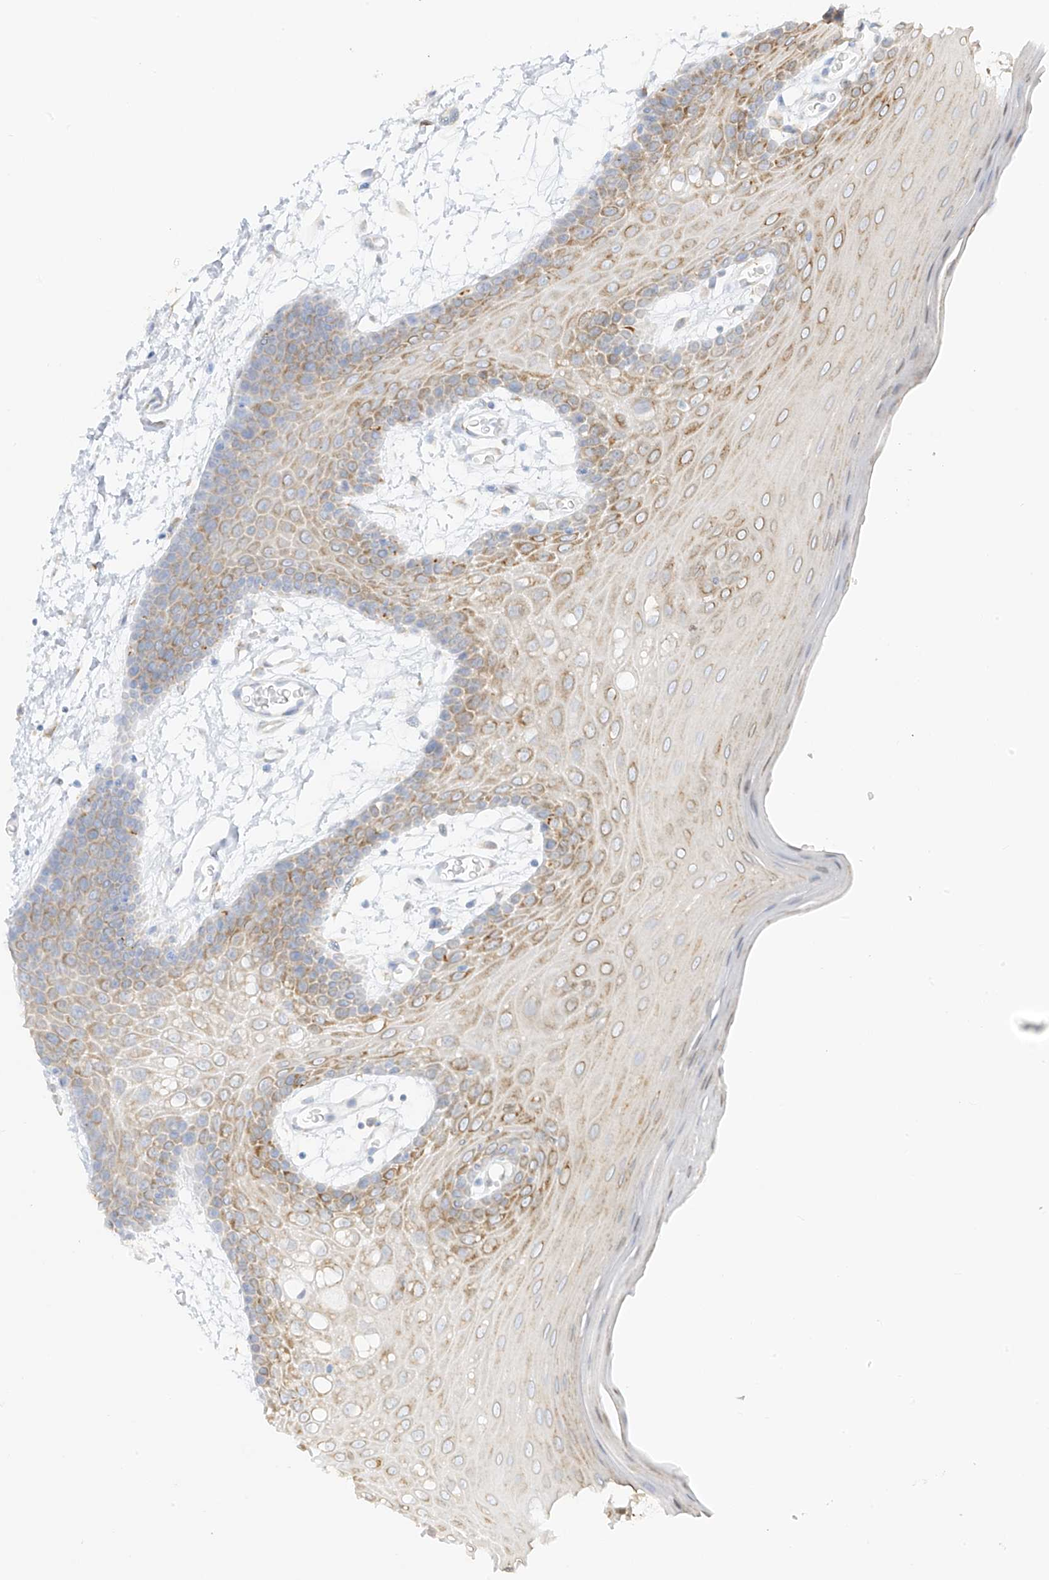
{"staining": {"intensity": "moderate", "quantity": "25%-75%", "location": "cytoplasmic/membranous"}, "tissue": "oral mucosa", "cell_type": "Squamous epithelial cells", "image_type": "normal", "snomed": [{"axis": "morphology", "description": "Normal tissue, NOS"}, {"axis": "topography", "description": "Skeletal muscle"}, {"axis": "topography", "description": "Oral tissue"}, {"axis": "topography", "description": "Salivary gland"}, {"axis": "topography", "description": "Peripheral nerve tissue"}], "caption": "Immunohistochemistry staining of benign oral mucosa, which exhibits medium levels of moderate cytoplasmic/membranous staining in about 25%-75% of squamous epithelial cells indicating moderate cytoplasmic/membranous protein positivity. The staining was performed using DAB (3,3'-diaminobenzidine) (brown) for protein detection and nuclei were counterstained in hematoxylin (blue).", "gene": "LRRC59", "patient": {"sex": "male", "age": 54}}